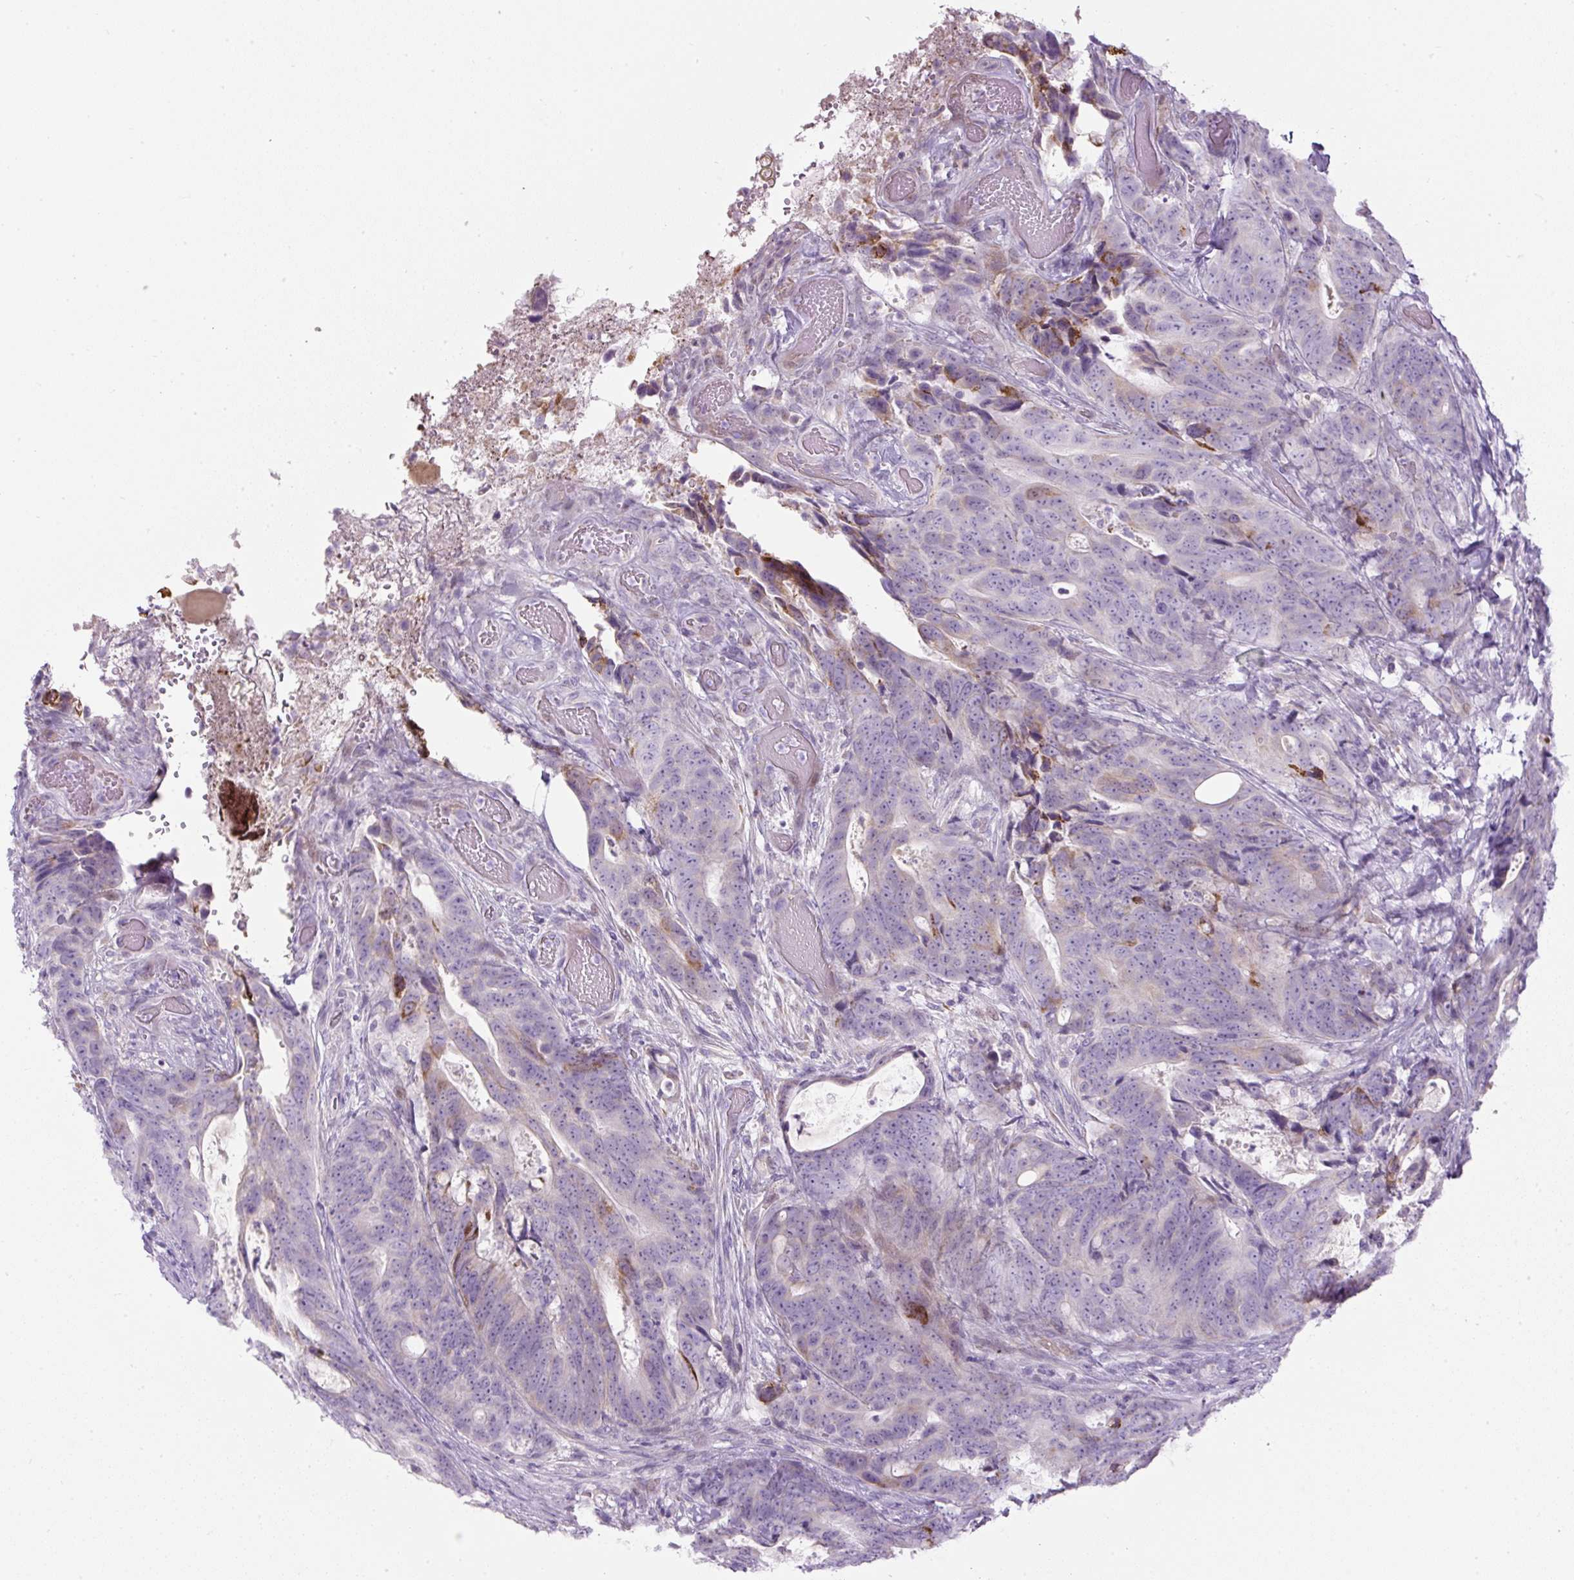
{"staining": {"intensity": "moderate", "quantity": "<25%", "location": "cytoplasmic/membranous"}, "tissue": "colorectal cancer", "cell_type": "Tumor cells", "image_type": "cancer", "snomed": [{"axis": "morphology", "description": "Adenocarcinoma, NOS"}, {"axis": "topography", "description": "Colon"}], "caption": "Moderate cytoplasmic/membranous protein positivity is appreciated in approximately <25% of tumor cells in colorectal adenocarcinoma. (Brightfield microscopy of DAB IHC at high magnification).", "gene": "FGFBP3", "patient": {"sex": "female", "age": 82}}